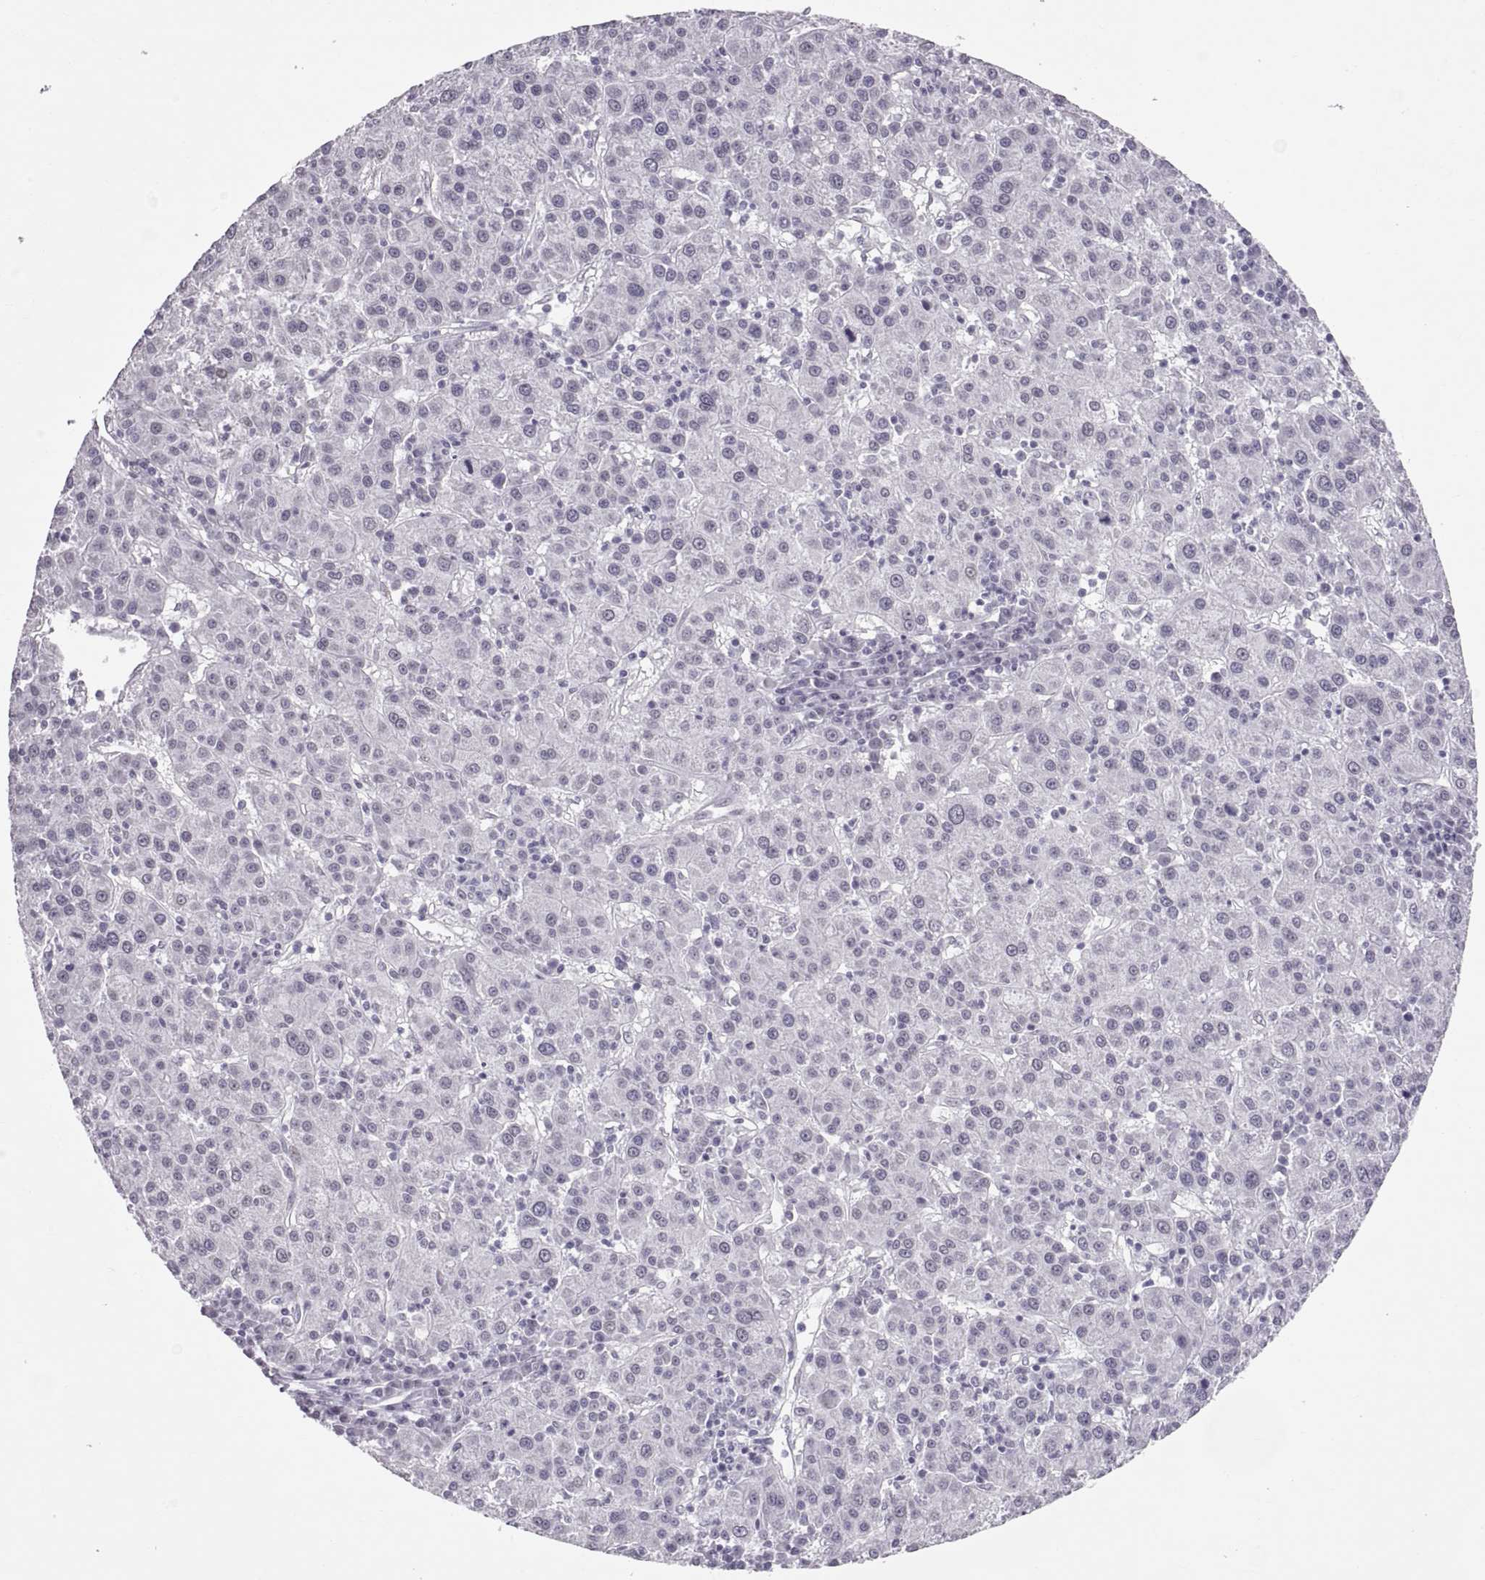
{"staining": {"intensity": "negative", "quantity": "none", "location": "none"}, "tissue": "liver cancer", "cell_type": "Tumor cells", "image_type": "cancer", "snomed": [{"axis": "morphology", "description": "Carcinoma, Hepatocellular, NOS"}, {"axis": "topography", "description": "Liver"}], "caption": "An immunohistochemistry (IHC) photomicrograph of liver cancer (hepatocellular carcinoma) is shown. There is no staining in tumor cells of liver cancer (hepatocellular carcinoma).", "gene": "KRT77", "patient": {"sex": "female", "age": 60}}